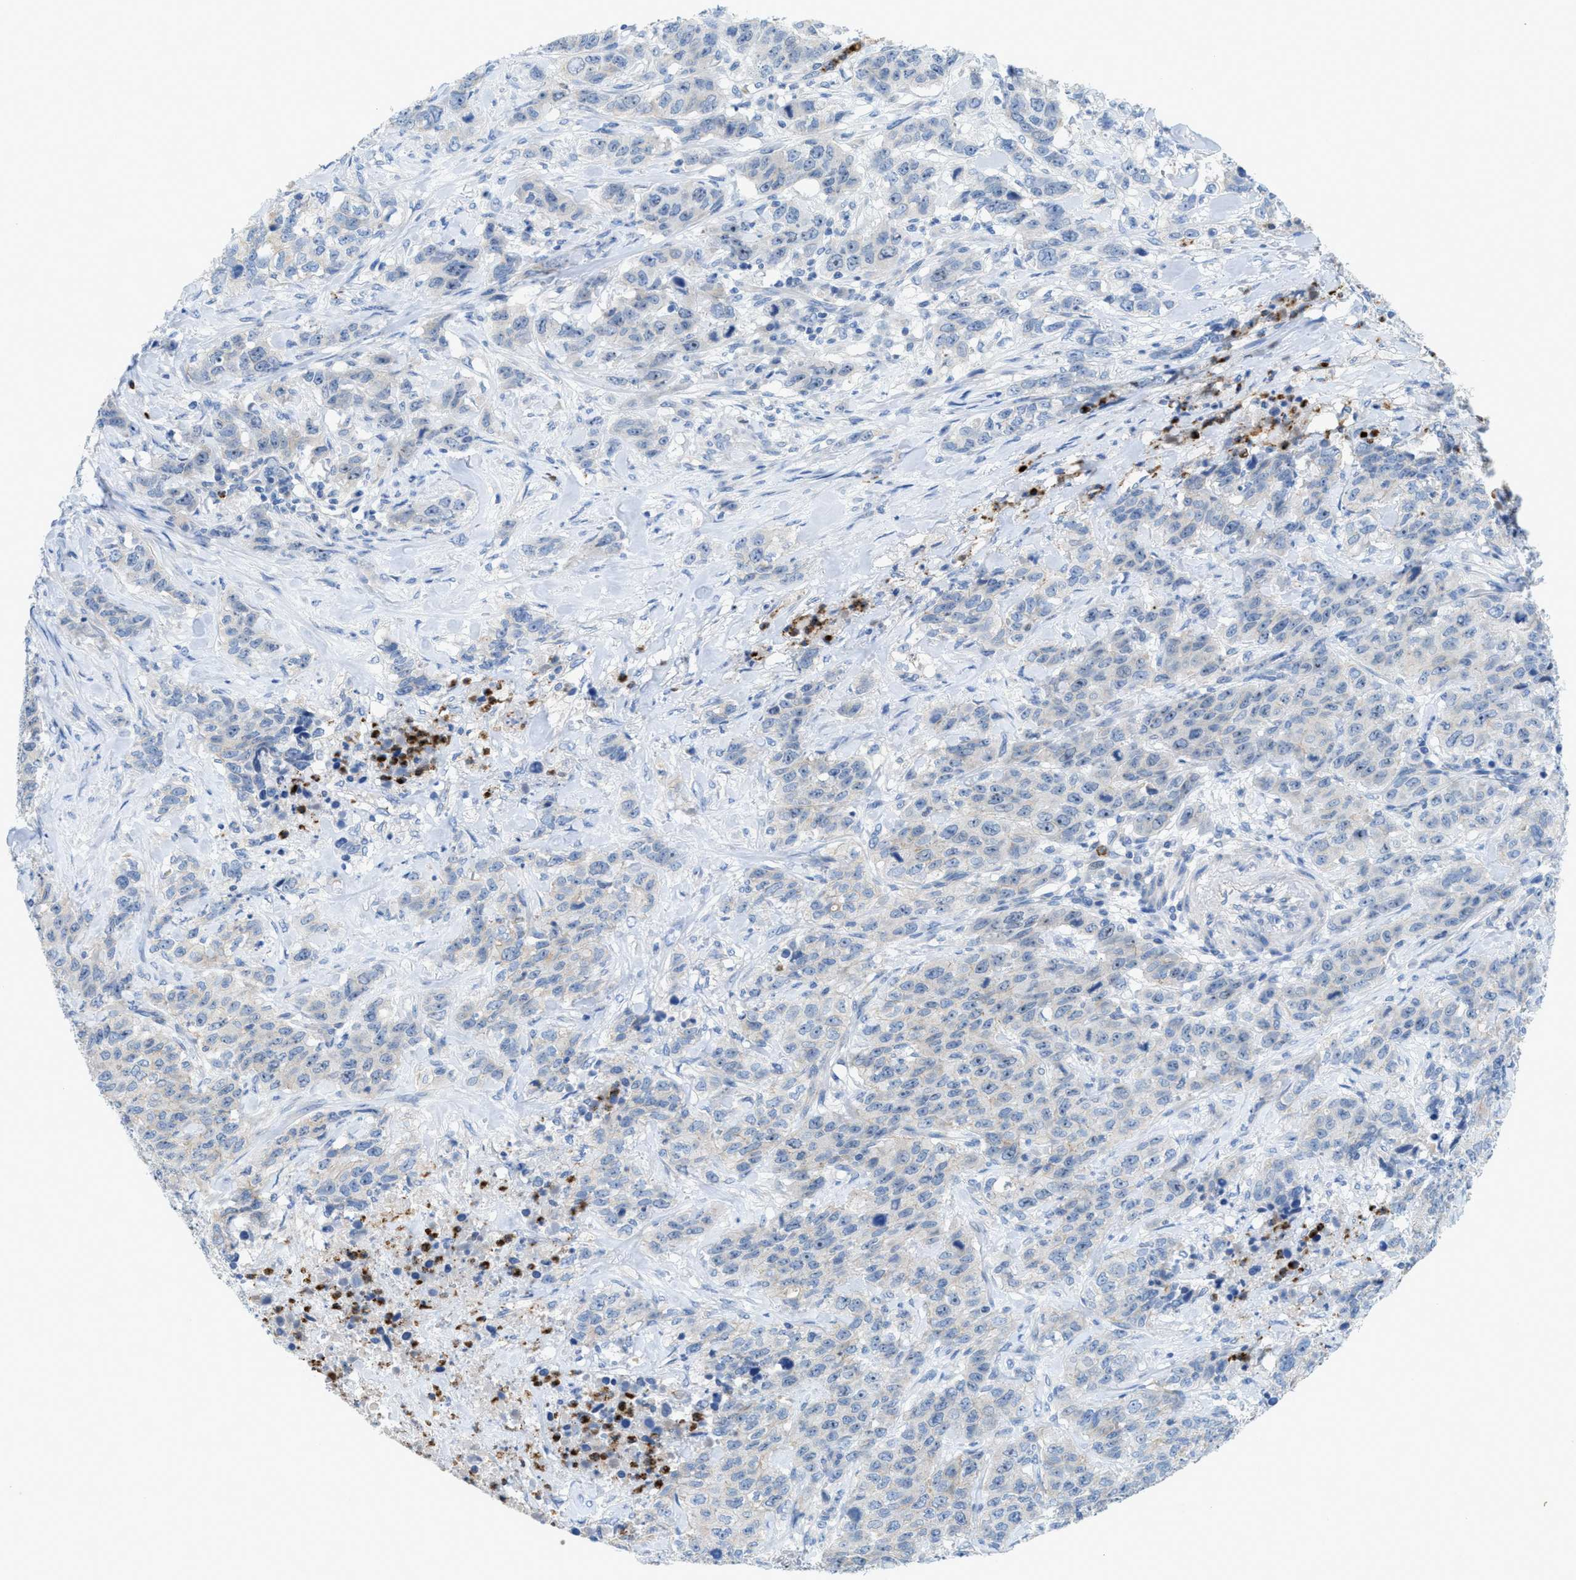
{"staining": {"intensity": "negative", "quantity": "none", "location": "none"}, "tissue": "stomach cancer", "cell_type": "Tumor cells", "image_type": "cancer", "snomed": [{"axis": "morphology", "description": "Adenocarcinoma, NOS"}, {"axis": "topography", "description": "Stomach"}], "caption": "High magnification brightfield microscopy of stomach adenocarcinoma stained with DAB (brown) and counterstained with hematoxylin (blue): tumor cells show no significant positivity.", "gene": "CMTM1", "patient": {"sex": "male", "age": 48}}